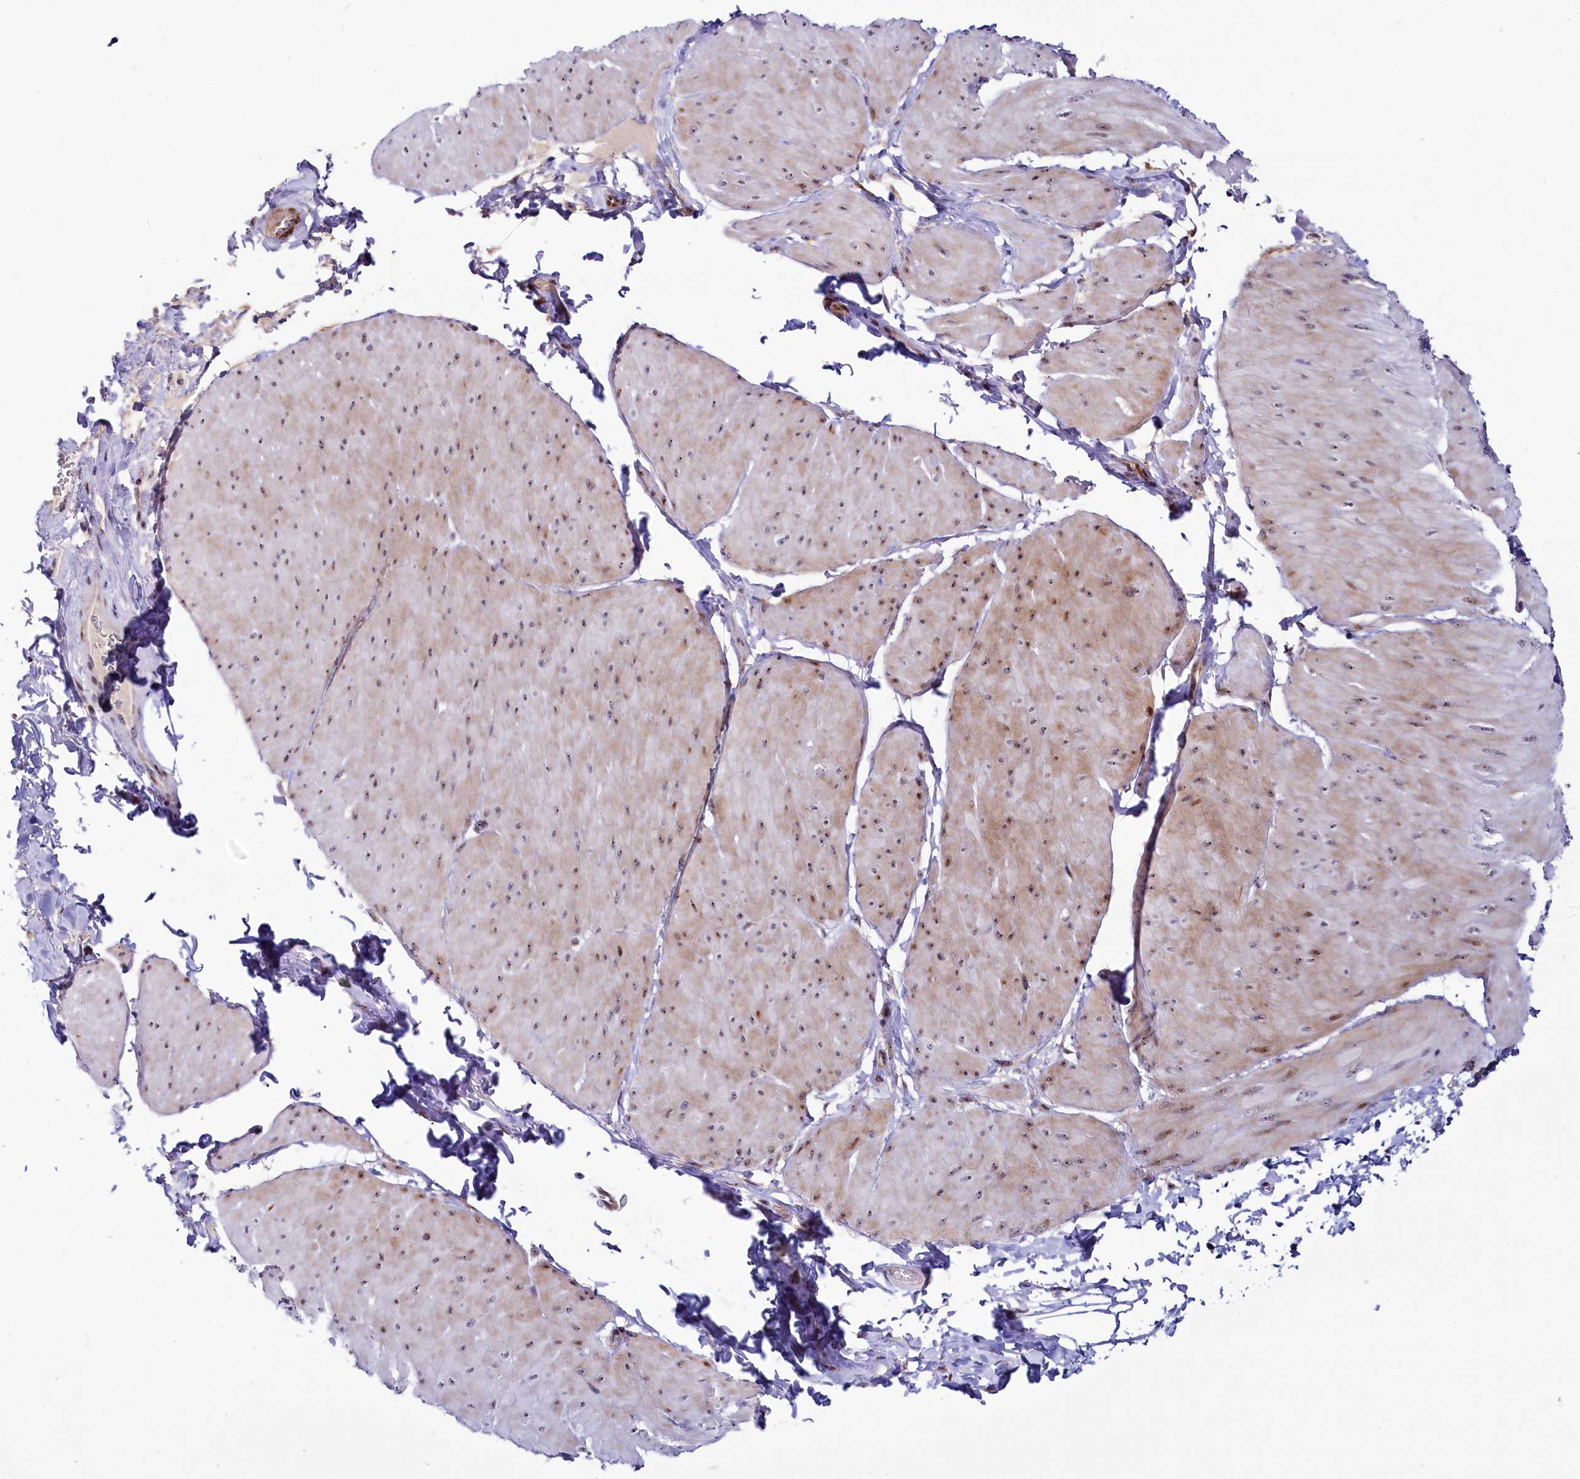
{"staining": {"intensity": "moderate", "quantity": "25%-75%", "location": "cytoplasmic/membranous,nuclear"}, "tissue": "smooth muscle", "cell_type": "Smooth muscle cells", "image_type": "normal", "snomed": [{"axis": "morphology", "description": "Urothelial carcinoma, High grade"}, {"axis": "topography", "description": "Urinary bladder"}], "caption": "High-power microscopy captured an IHC histopathology image of normal smooth muscle, revealing moderate cytoplasmic/membranous,nuclear positivity in approximately 25%-75% of smooth muscle cells. Nuclei are stained in blue.", "gene": "TCOF1", "patient": {"sex": "male", "age": 46}}